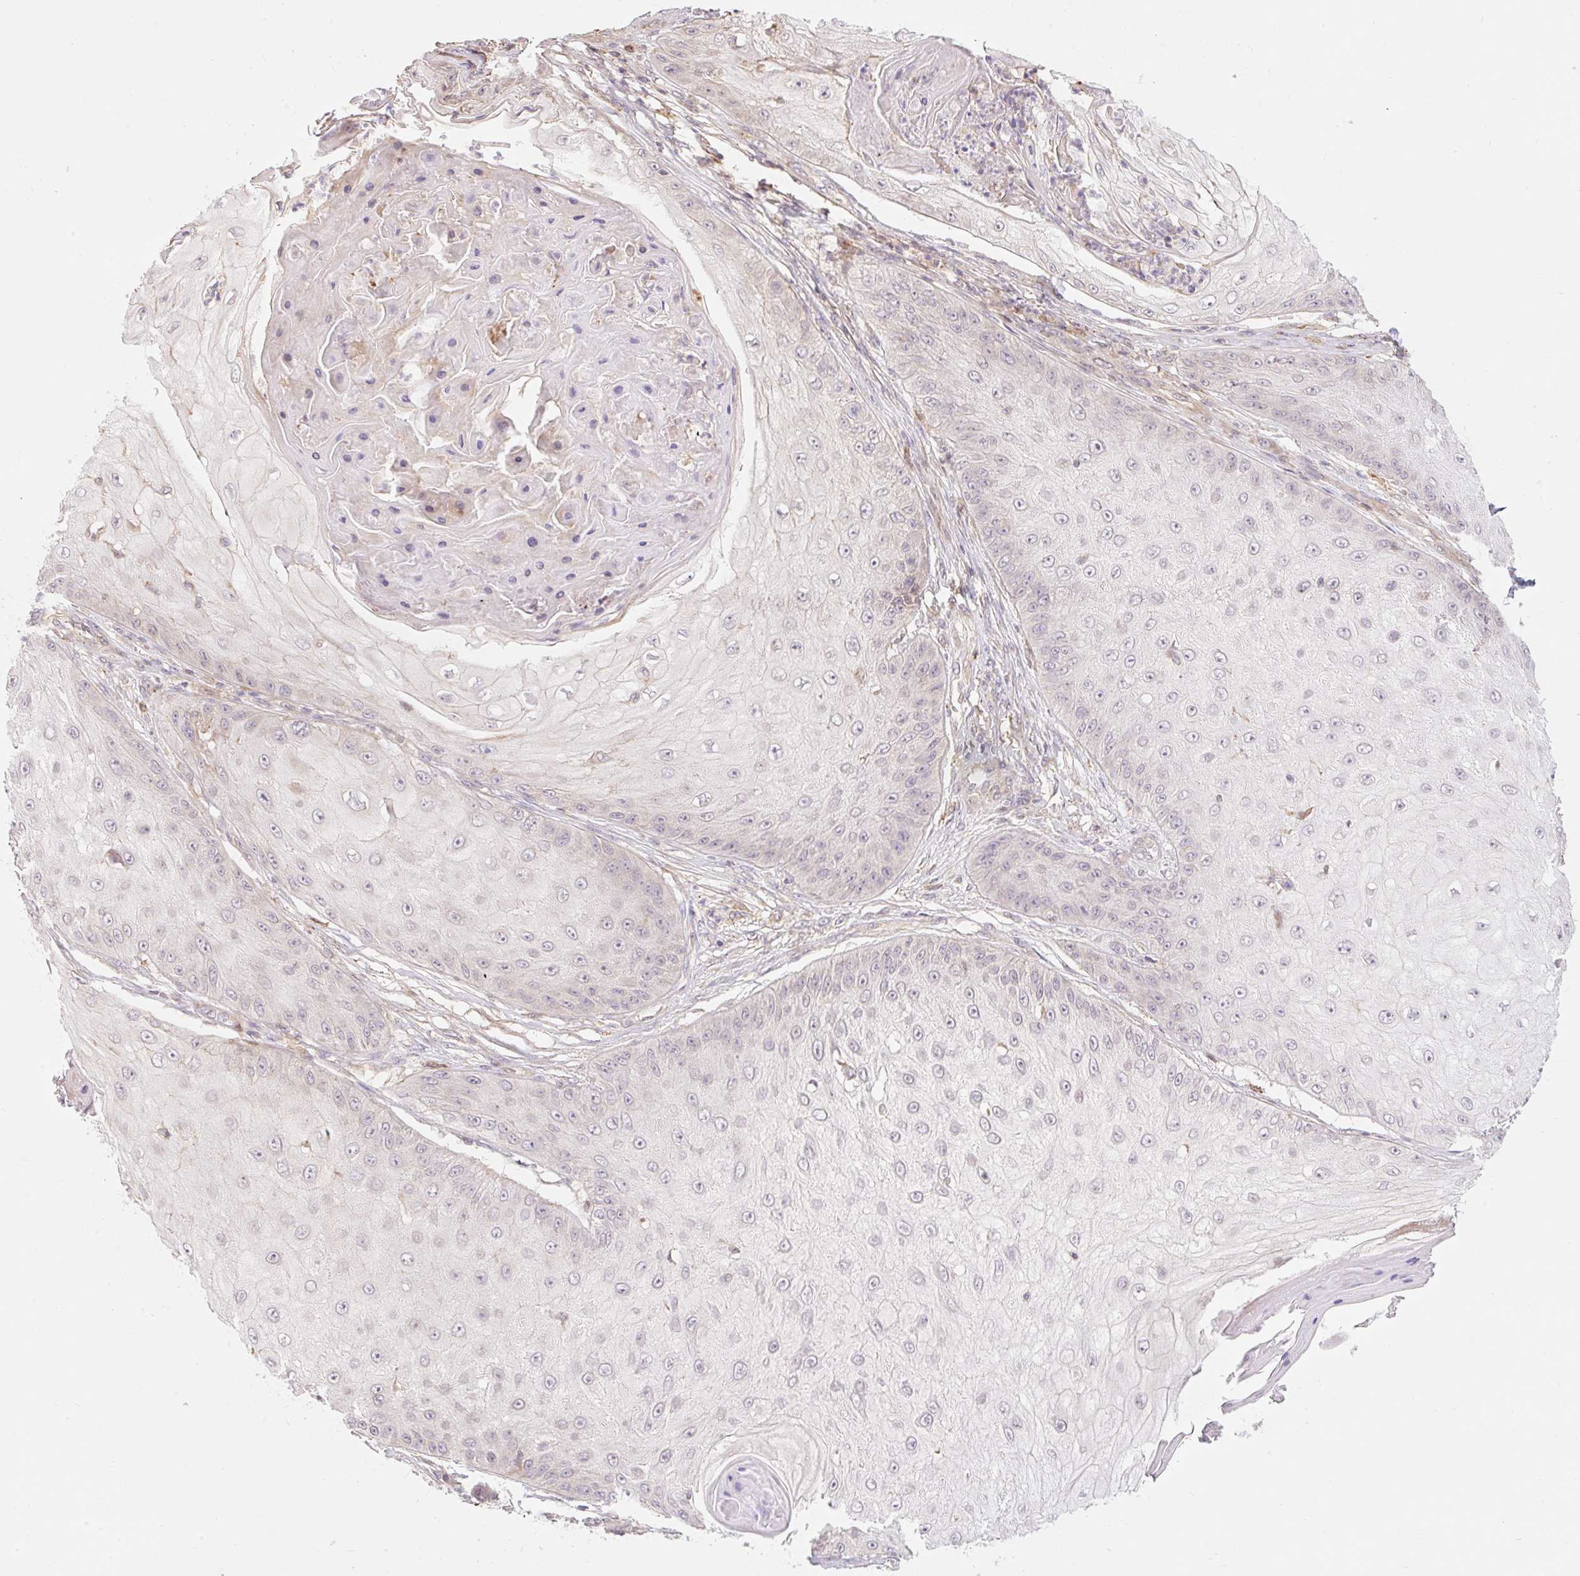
{"staining": {"intensity": "negative", "quantity": "none", "location": "none"}, "tissue": "skin cancer", "cell_type": "Tumor cells", "image_type": "cancer", "snomed": [{"axis": "morphology", "description": "Squamous cell carcinoma, NOS"}, {"axis": "topography", "description": "Skin"}], "caption": "An IHC micrograph of skin cancer (squamous cell carcinoma) is shown. There is no staining in tumor cells of skin cancer (squamous cell carcinoma). (Stains: DAB IHC with hematoxylin counter stain, Microscopy: brightfield microscopy at high magnification).", "gene": "EMC10", "patient": {"sex": "male", "age": 70}}